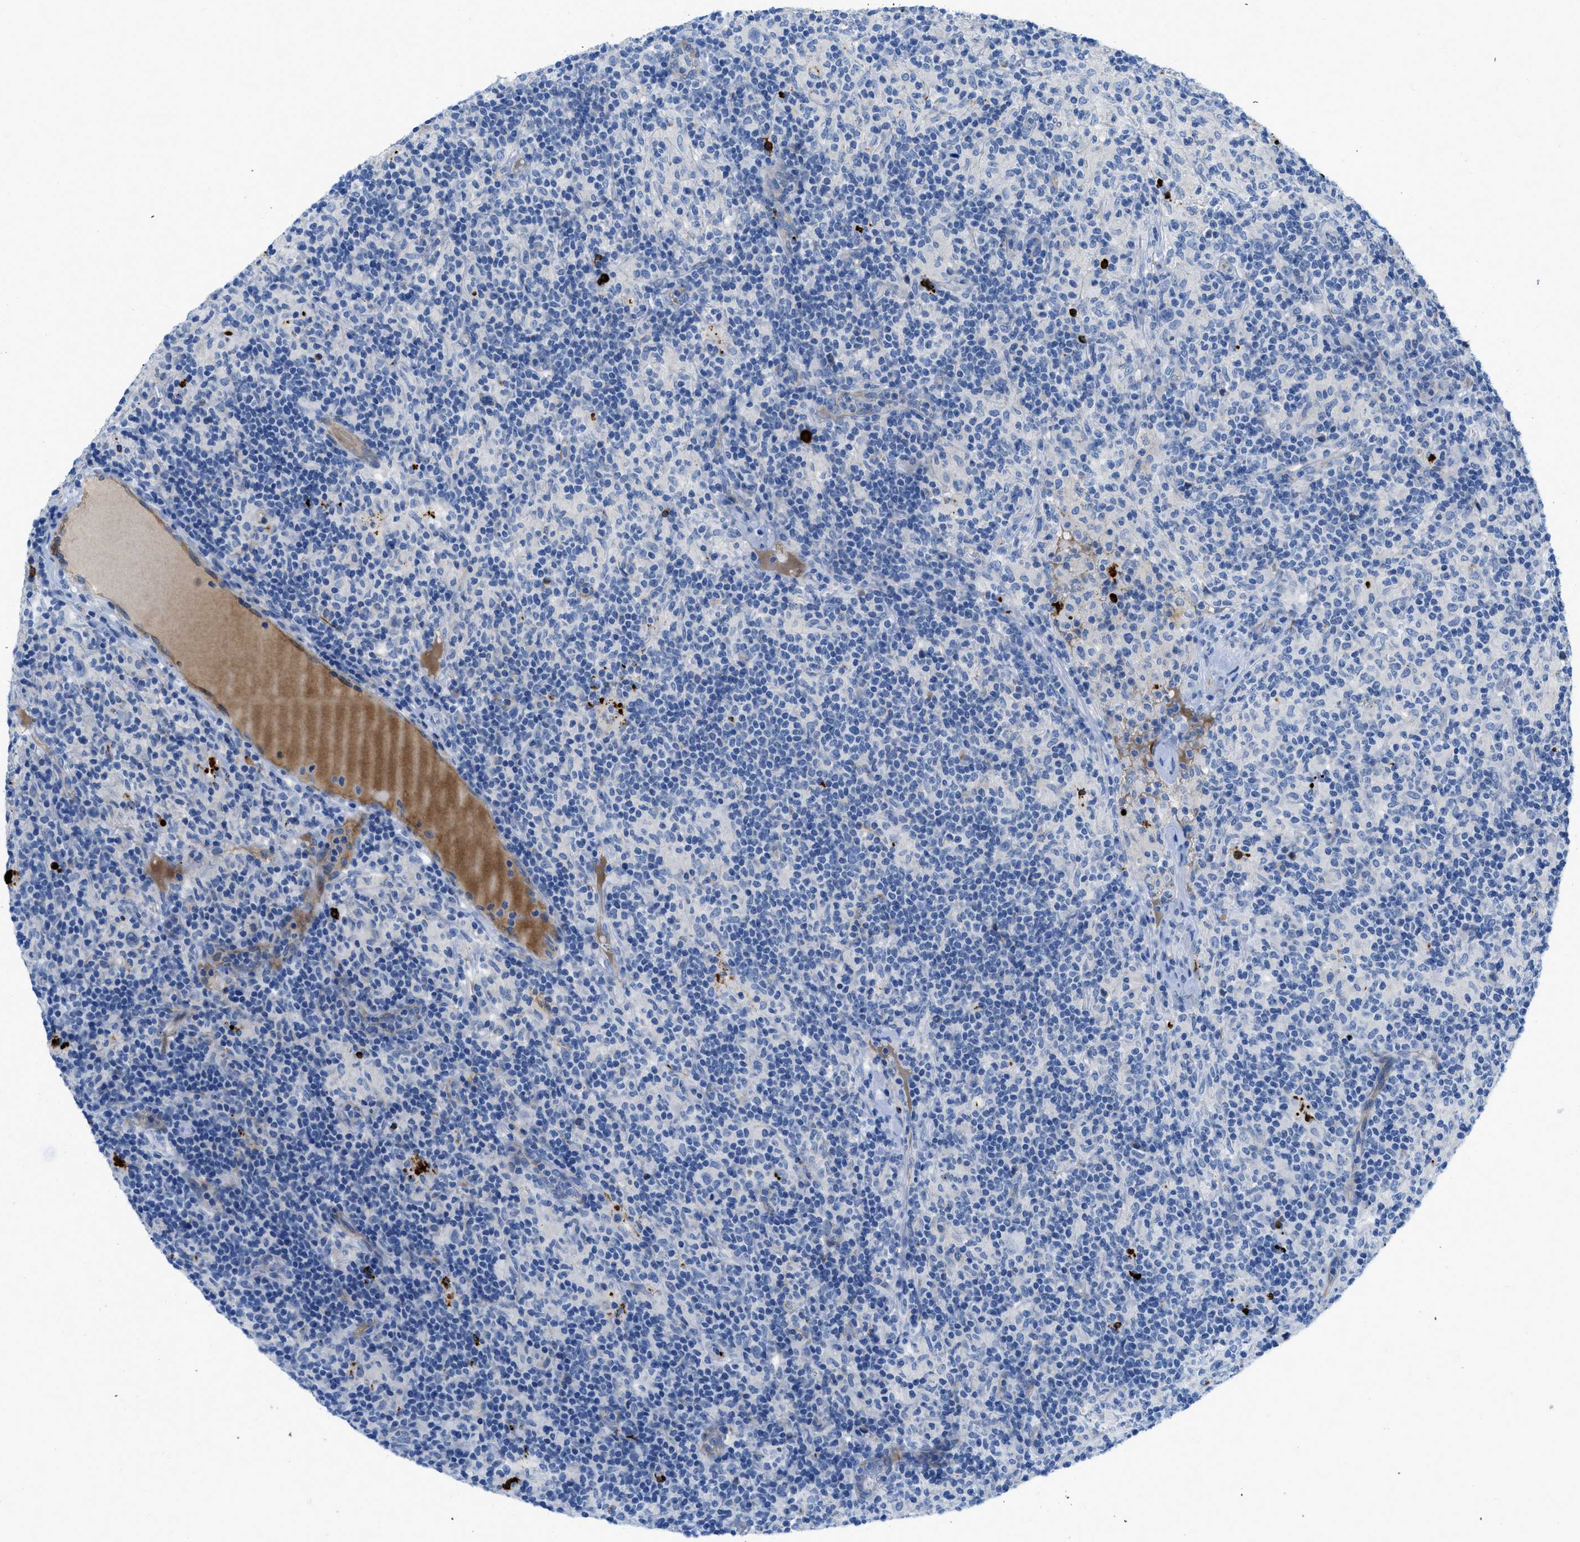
{"staining": {"intensity": "negative", "quantity": "none", "location": "none"}, "tissue": "lymphoma", "cell_type": "Tumor cells", "image_type": "cancer", "snomed": [{"axis": "morphology", "description": "Hodgkin's disease, NOS"}, {"axis": "topography", "description": "Lymph node"}], "caption": "DAB immunohistochemical staining of lymphoma shows no significant expression in tumor cells. (Stains: DAB (3,3'-diaminobenzidine) immunohistochemistry (IHC) with hematoxylin counter stain, Microscopy: brightfield microscopy at high magnification).", "gene": "XCR1", "patient": {"sex": "male", "age": 70}}